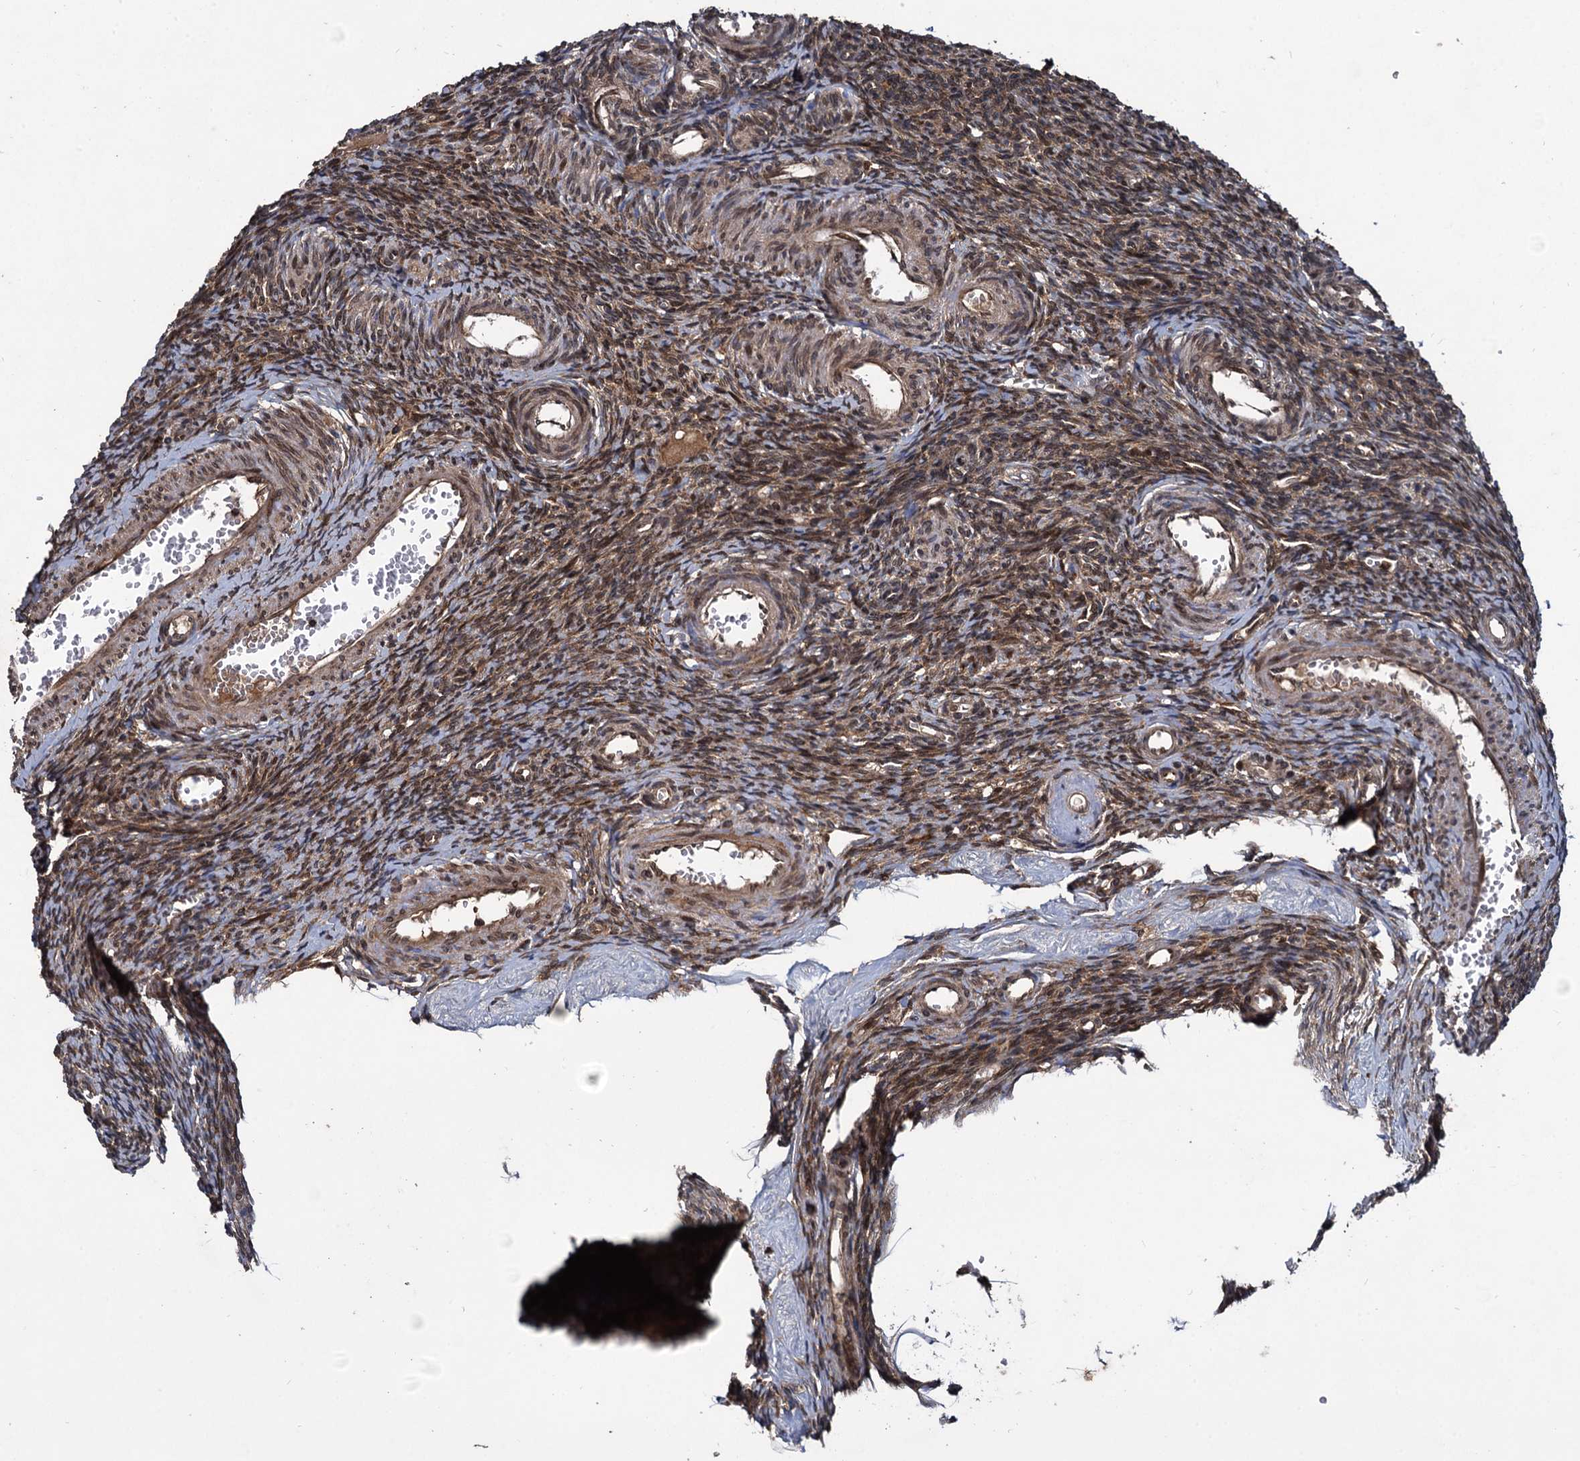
{"staining": {"intensity": "moderate", "quantity": ">75%", "location": "cytoplasmic/membranous,nuclear"}, "tissue": "ovary", "cell_type": "Ovarian stroma cells", "image_type": "normal", "snomed": [{"axis": "morphology", "description": "Normal tissue, NOS"}, {"axis": "topography", "description": "Ovary"}], "caption": "Immunohistochemical staining of benign ovary displays >75% levels of moderate cytoplasmic/membranous,nuclear protein expression in about >75% of ovarian stroma cells. The staining is performed using DAB (3,3'-diaminobenzidine) brown chromogen to label protein expression. The nuclei are counter-stained blue using hematoxylin.", "gene": "DCP1B", "patient": {"sex": "female", "age": 39}}